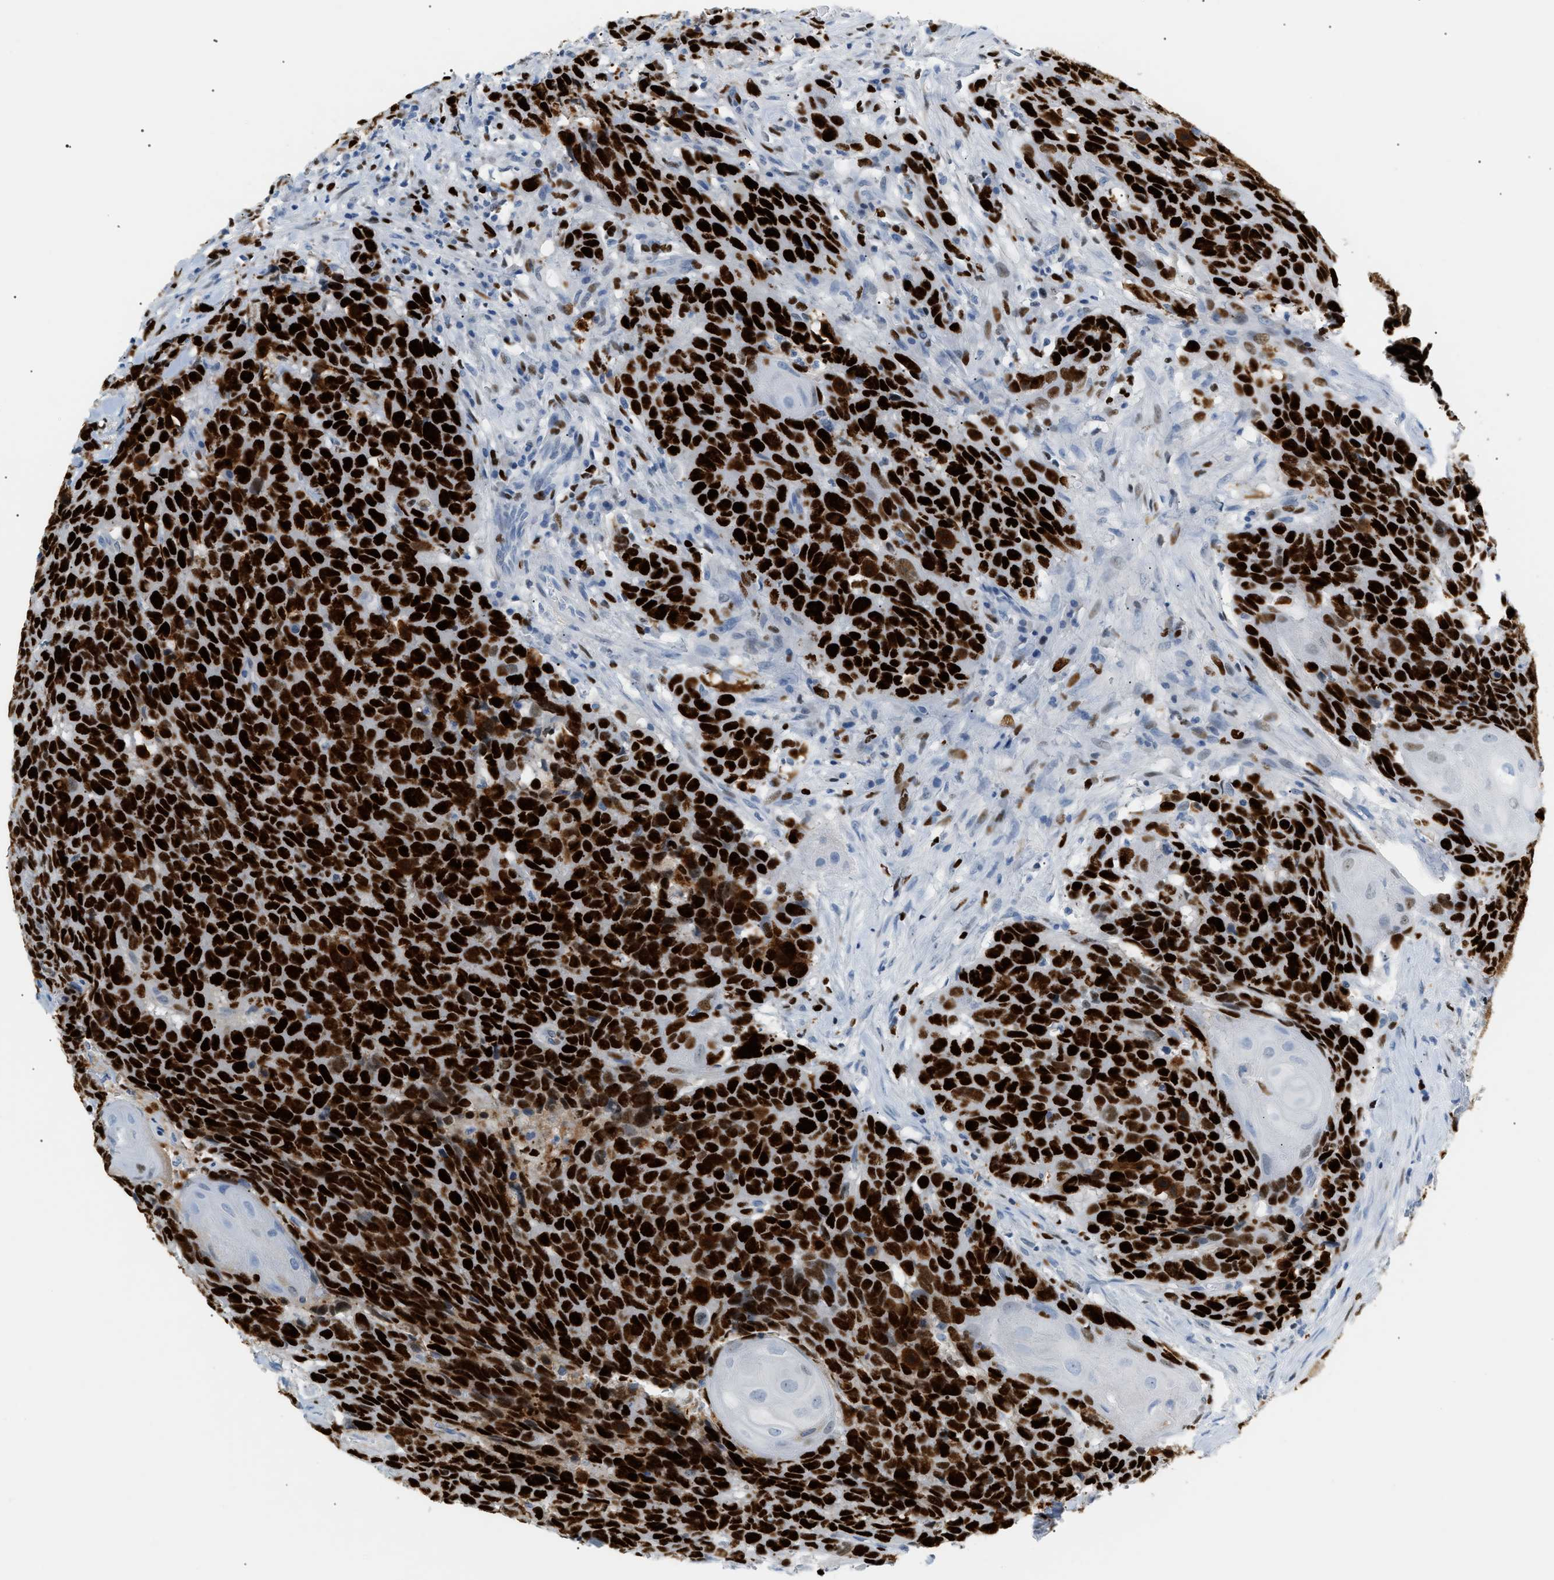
{"staining": {"intensity": "strong", "quantity": ">75%", "location": "cytoplasmic/membranous,nuclear"}, "tissue": "head and neck cancer", "cell_type": "Tumor cells", "image_type": "cancer", "snomed": [{"axis": "morphology", "description": "Squamous cell carcinoma, NOS"}, {"axis": "topography", "description": "Head-Neck"}], "caption": "Protein staining of head and neck cancer (squamous cell carcinoma) tissue demonstrates strong cytoplasmic/membranous and nuclear staining in approximately >75% of tumor cells.", "gene": "MCM7", "patient": {"sex": "male", "age": 66}}